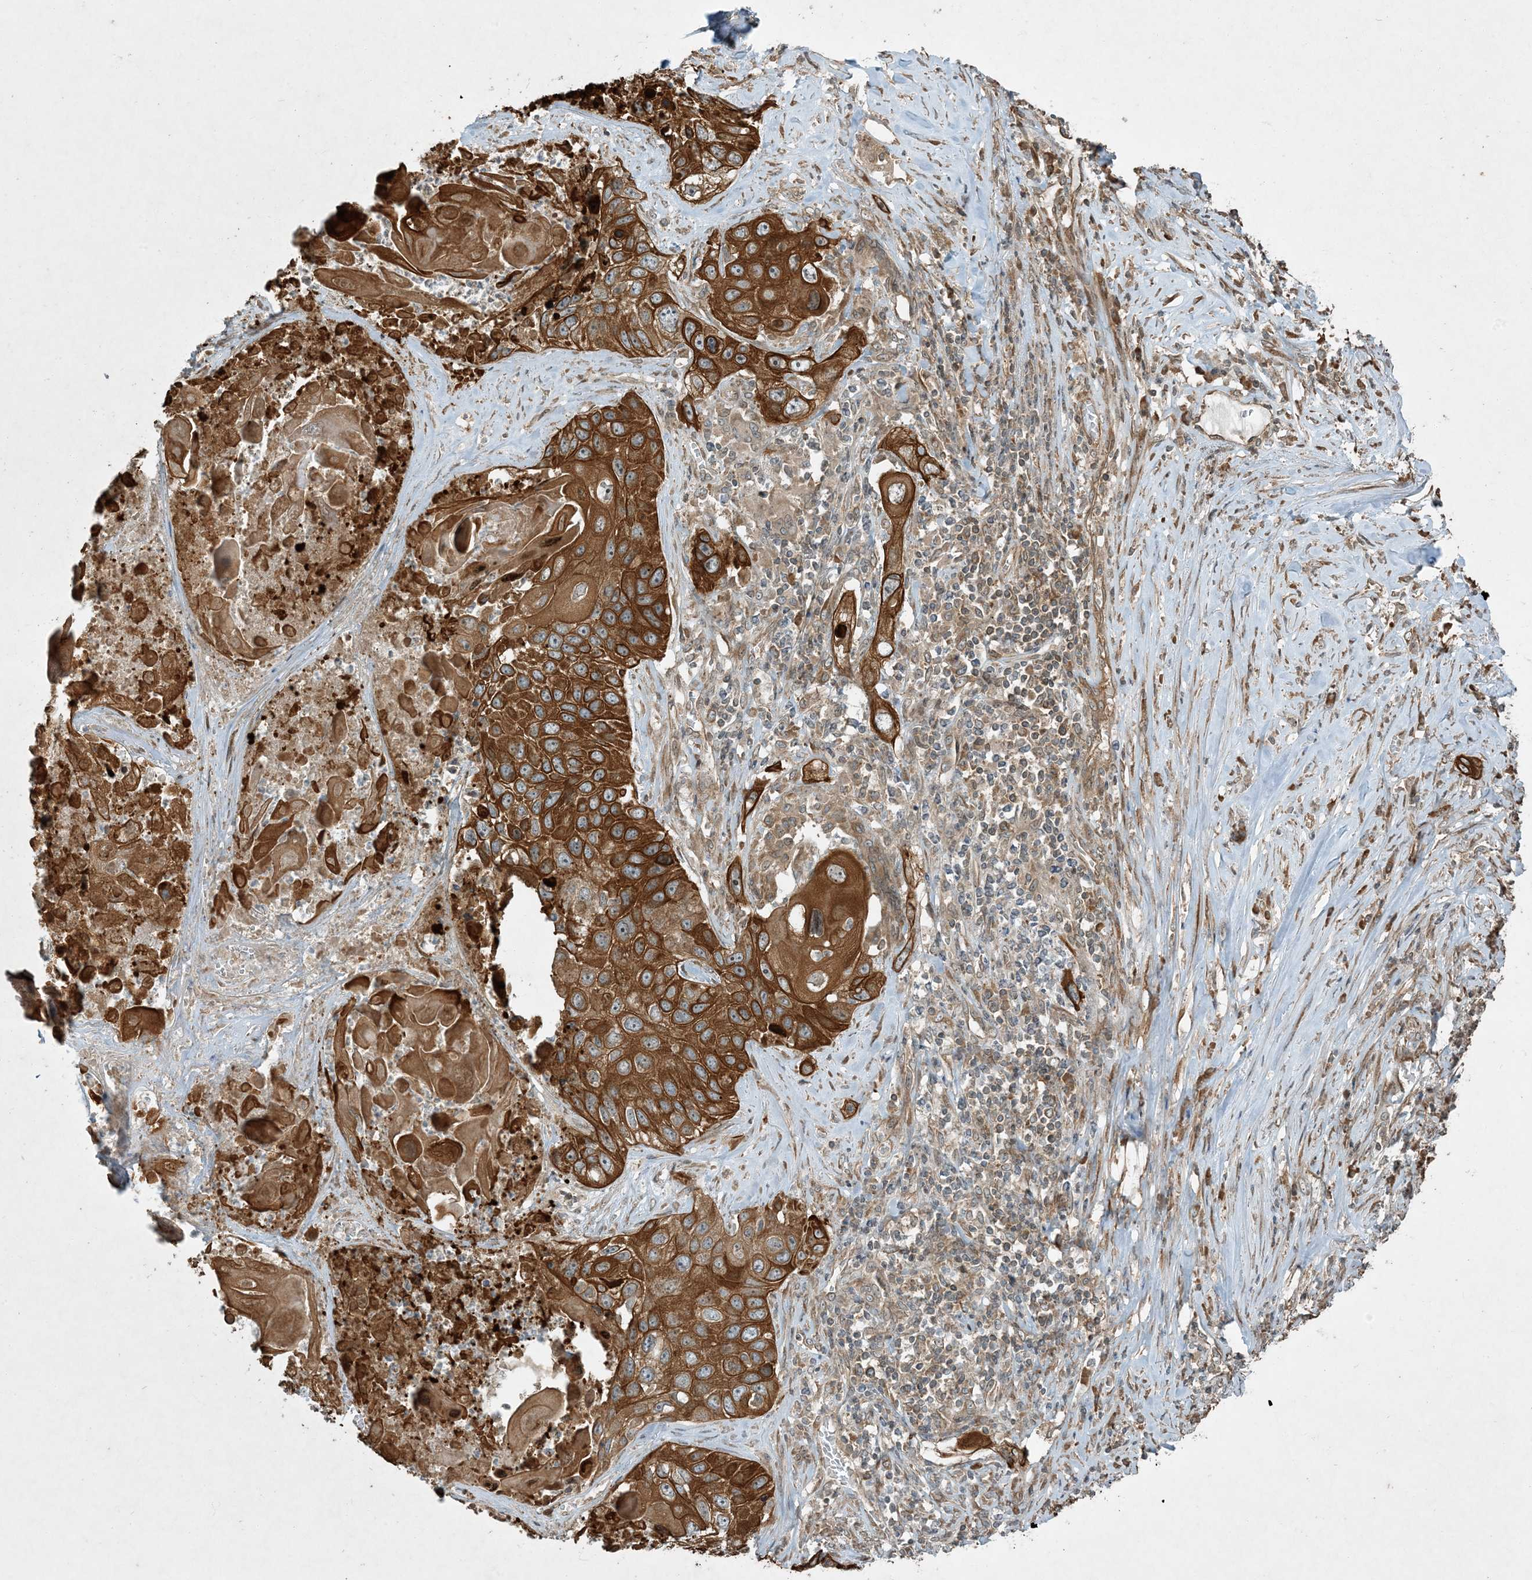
{"staining": {"intensity": "strong", "quantity": ">75%", "location": "cytoplasmic/membranous"}, "tissue": "lung cancer", "cell_type": "Tumor cells", "image_type": "cancer", "snomed": [{"axis": "morphology", "description": "Squamous cell carcinoma, NOS"}, {"axis": "topography", "description": "Lung"}], "caption": "Protein staining displays strong cytoplasmic/membranous staining in approximately >75% of tumor cells in lung cancer.", "gene": "COMMD8", "patient": {"sex": "male", "age": 61}}